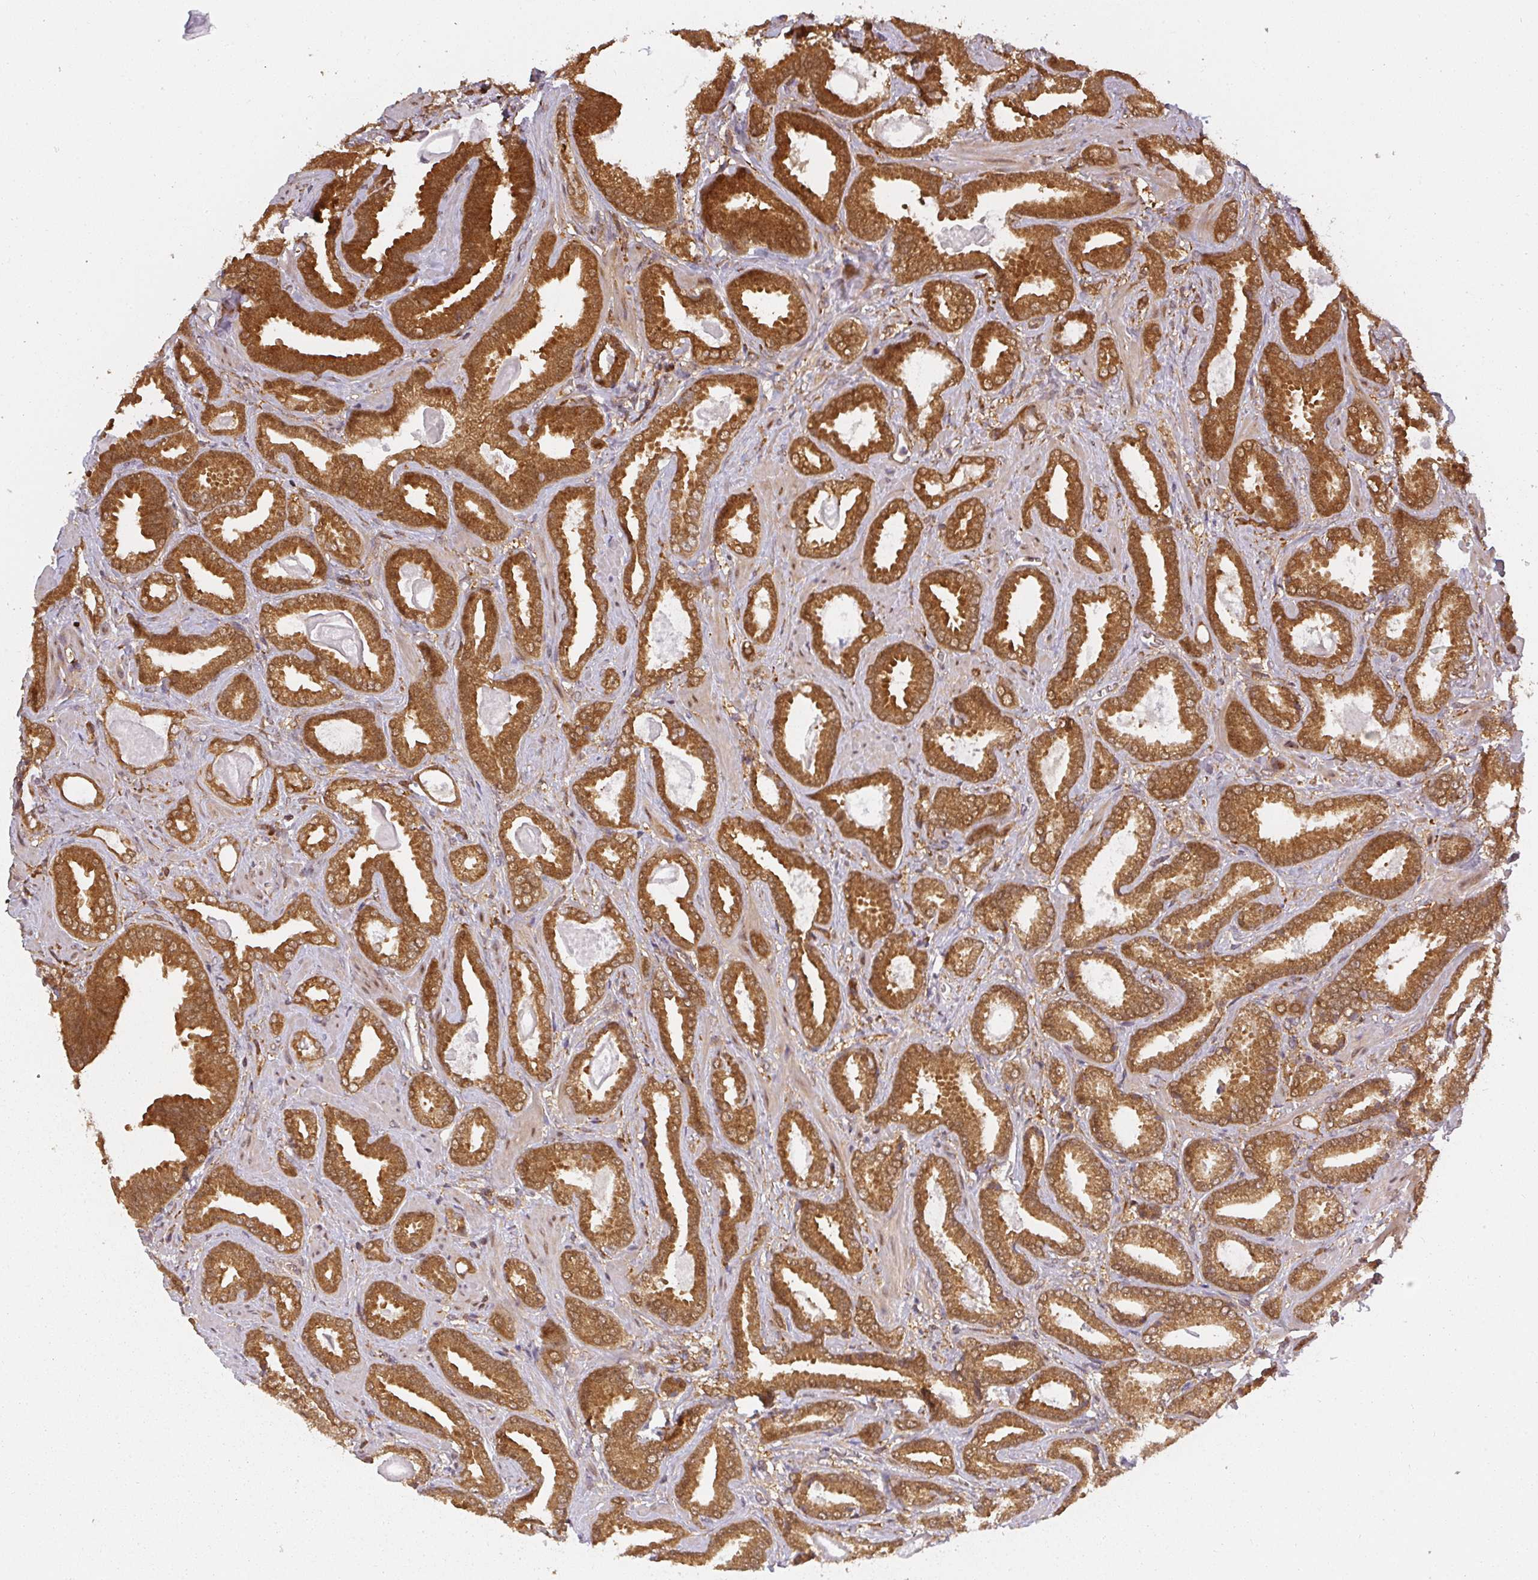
{"staining": {"intensity": "strong", "quantity": ">75%", "location": "cytoplasmic/membranous"}, "tissue": "prostate cancer", "cell_type": "Tumor cells", "image_type": "cancer", "snomed": [{"axis": "morphology", "description": "Adenocarcinoma, Low grade"}, {"axis": "topography", "description": "Prostate"}], "caption": "Brown immunohistochemical staining in prostate adenocarcinoma (low-grade) demonstrates strong cytoplasmic/membranous positivity in about >75% of tumor cells. The protein is shown in brown color, while the nuclei are stained blue.", "gene": "PPP6R3", "patient": {"sex": "male", "age": 62}}